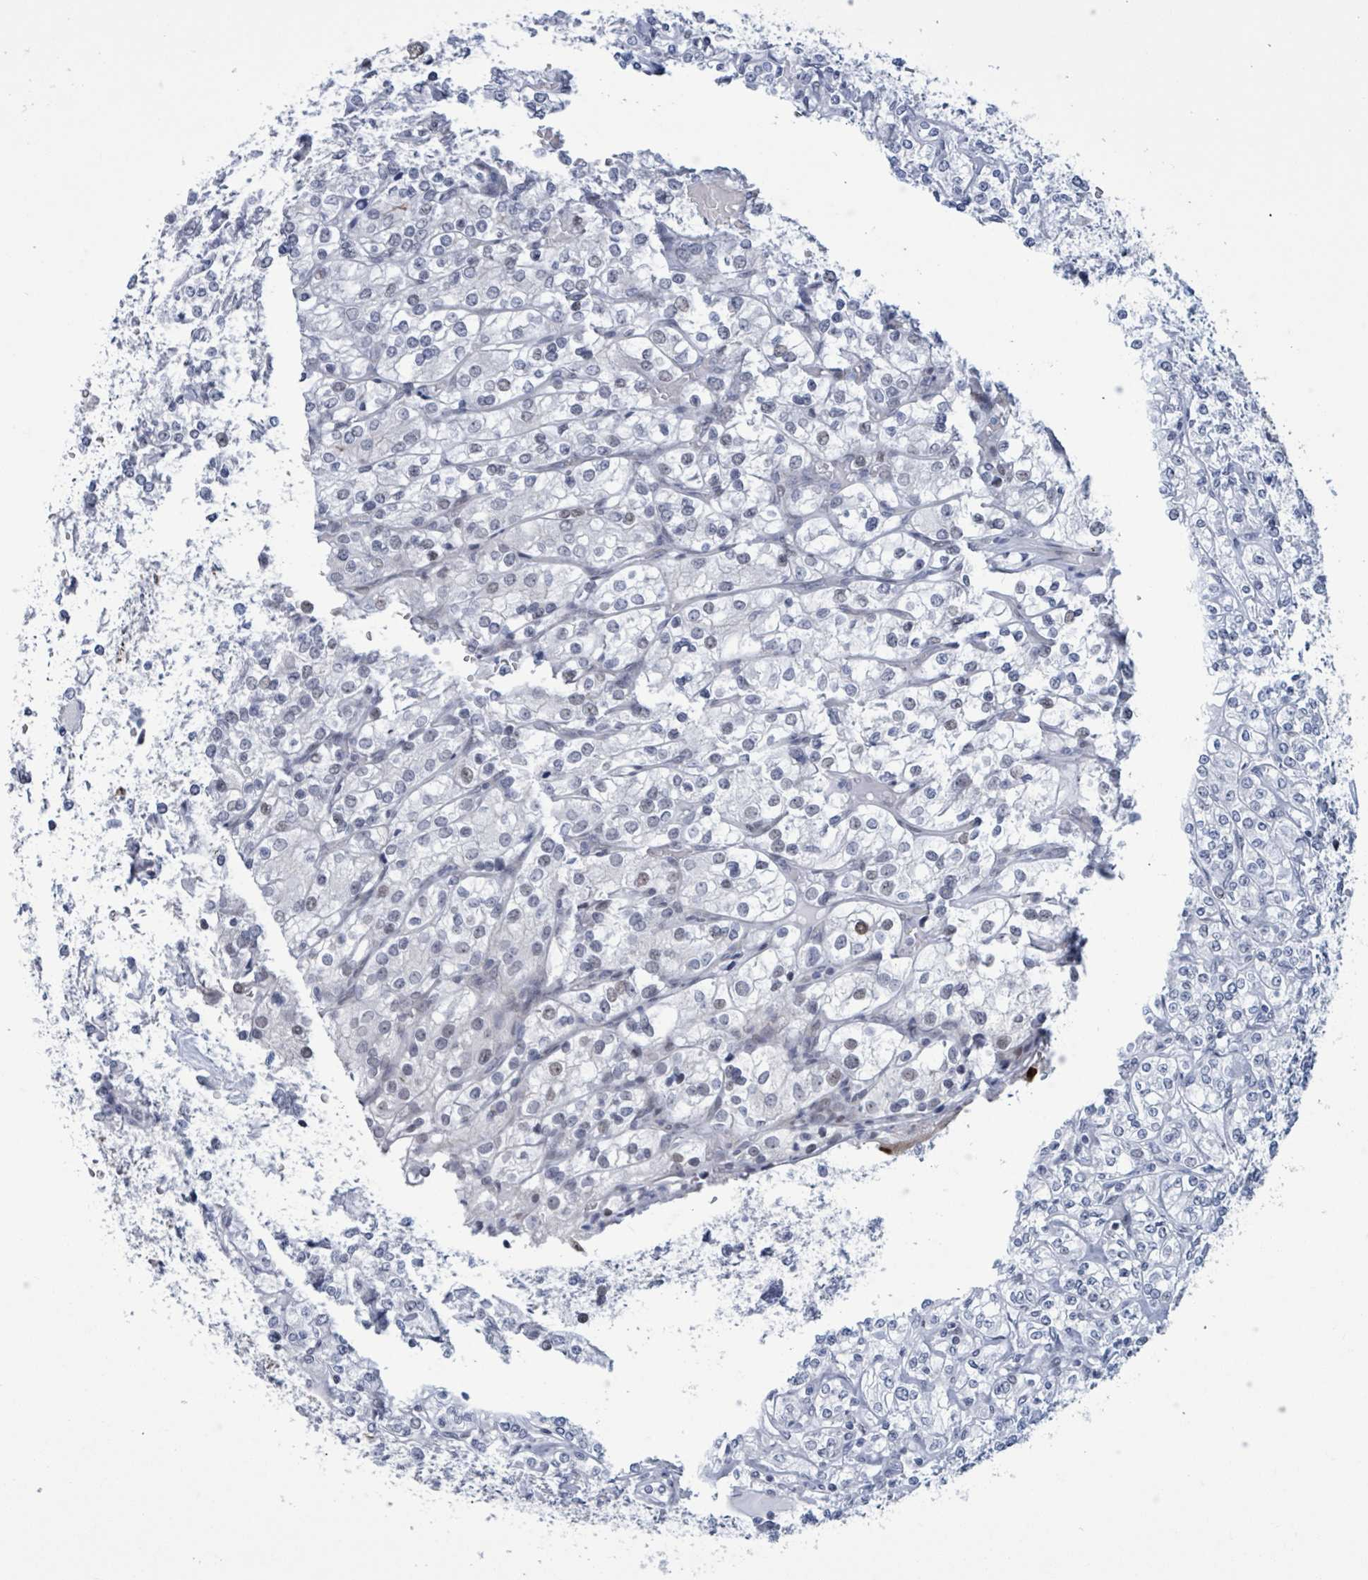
{"staining": {"intensity": "negative", "quantity": "none", "location": "none"}, "tissue": "renal cancer", "cell_type": "Tumor cells", "image_type": "cancer", "snomed": [{"axis": "morphology", "description": "Adenocarcinoma, NOS"}, {"axis": "topography", "description": "Kidney"}], "caption": "DAB immunohistochemical staining of human renal cancer (adenocarcinoma) reveals no significant expression in tumor cells.", "gene": "CT45A5", "patient": {"sex": "male", "age": 77}}